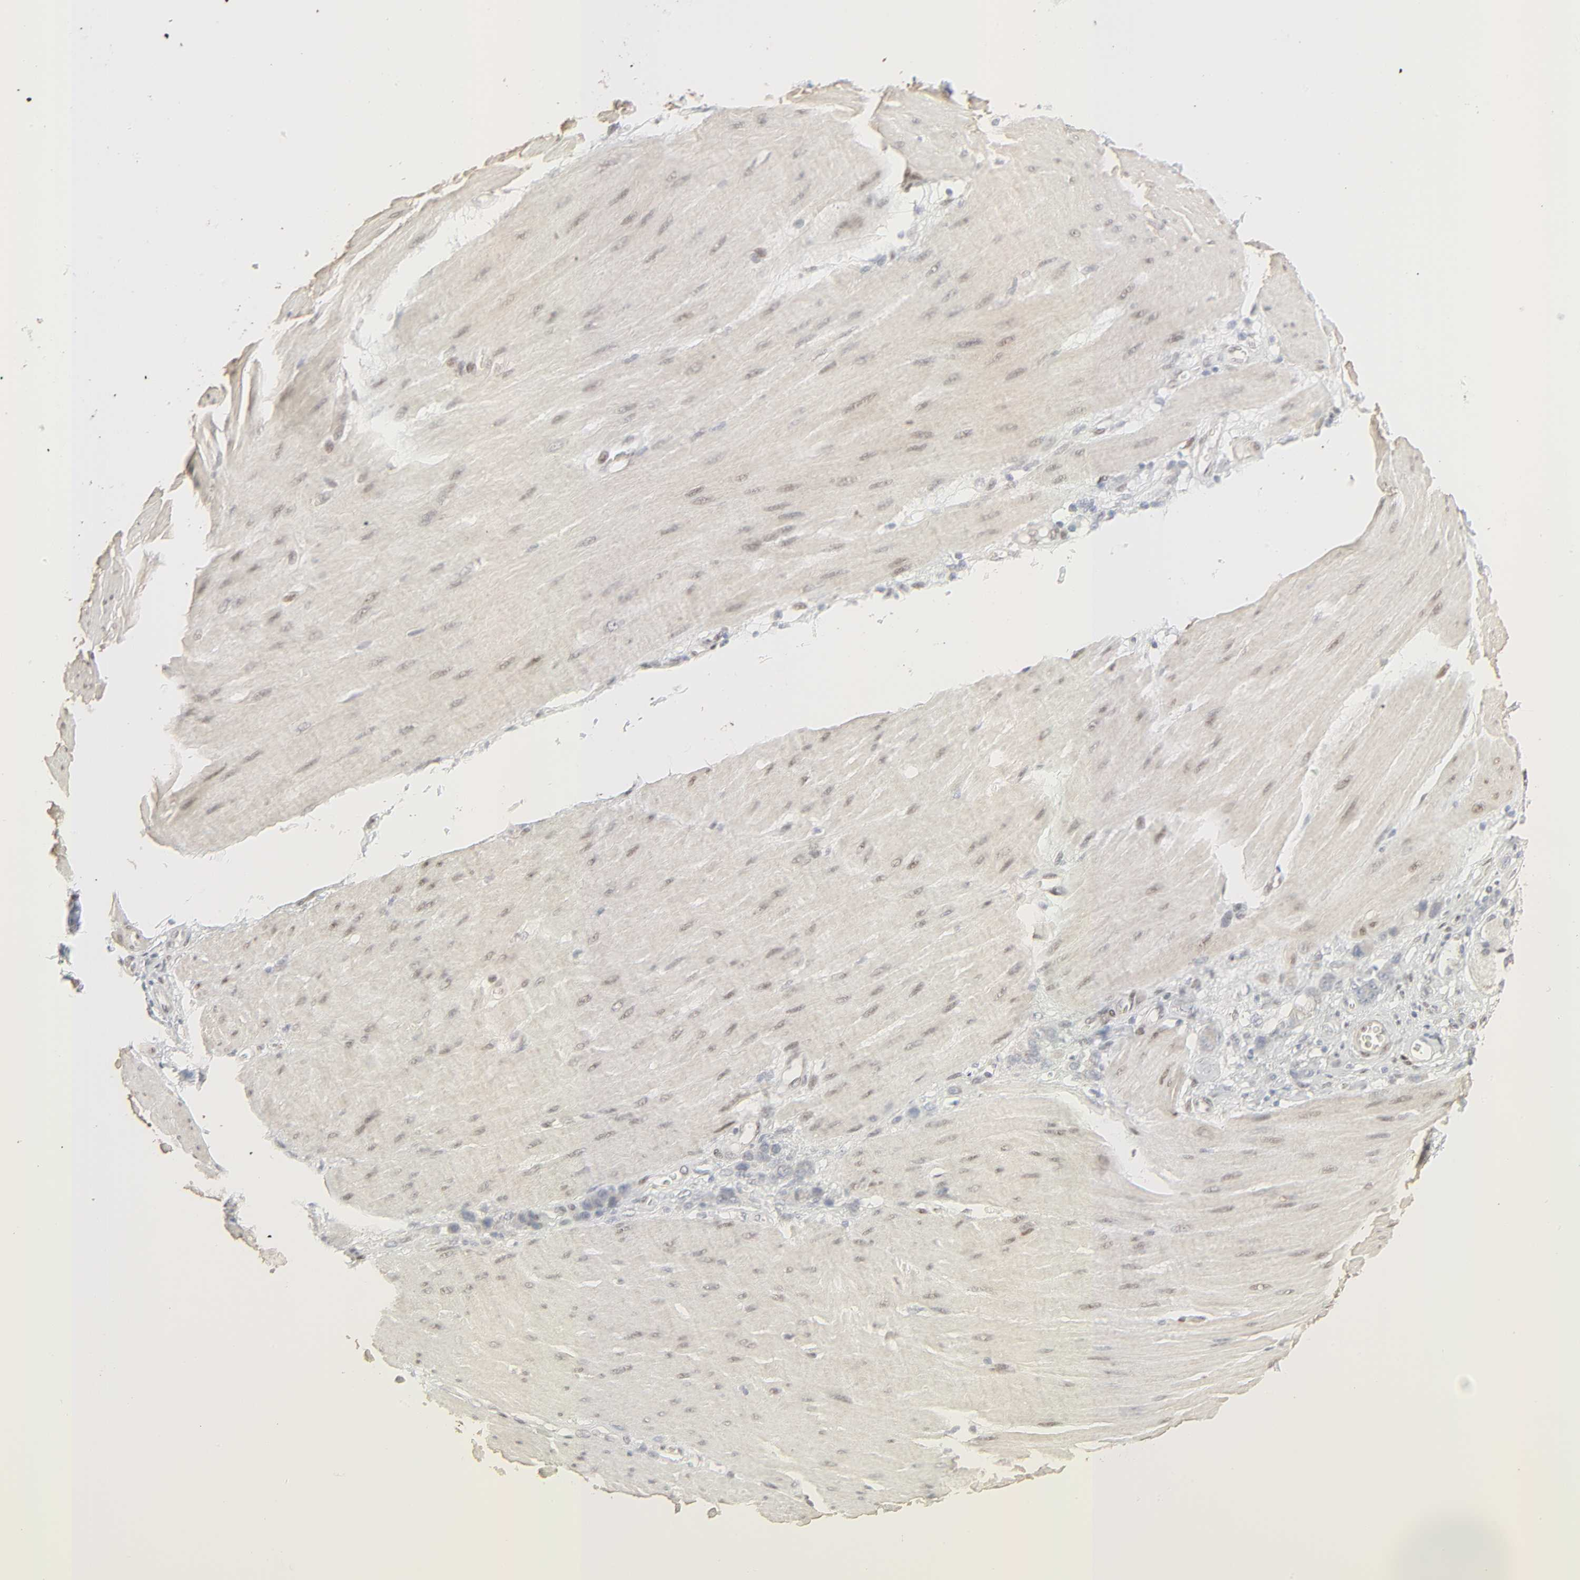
{"staining": {"intensity": "negative", "quantity": "none", "location": "none"}, "tissue": "stomach cancer", "cell_type": "Tumor cells", "image_type": "cancer", "snomed": [{"axis": "morphology", "description": "Normal tissue, NOS"}, {"axis": "morphology", "description": "Adenocarcinoma, NOS"}, {"axis": "topography", "description": "Stomach"}], "caption": "DAB immunohistochemical staining of stomach cancer exhibits no significant expression in tumor cells.", "gene": "ZBTB16", "patient": {"sex": "male", "age": 82}}